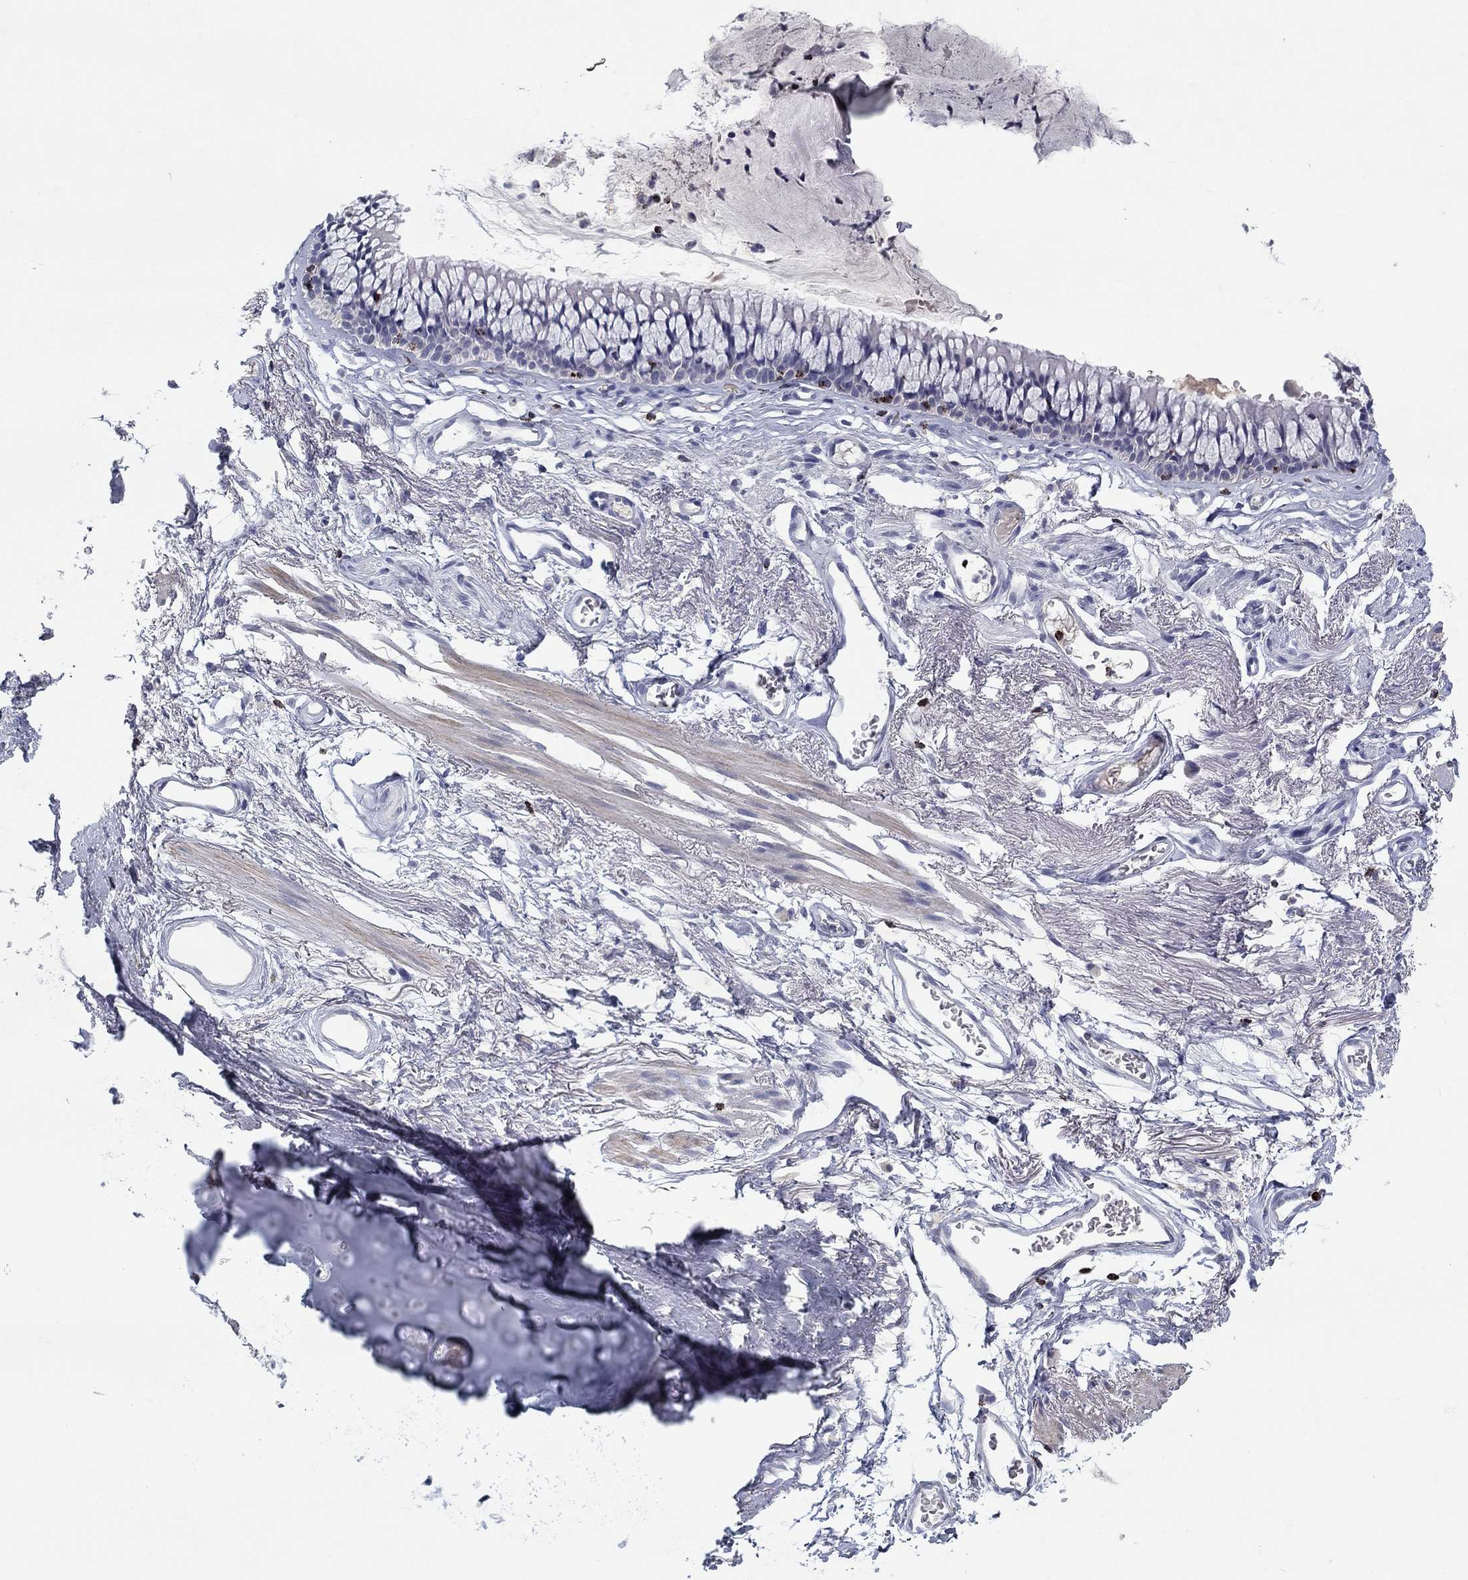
{"staining": {"intensity": "negative", "quantity": "none", "location": "none"}, "tissue": "adipose tissue", "cell_type": "Adipocytes", "image_type": "normal", "snomed": [{"axis": "morphology", "description": "Normal tissue, NOS"}, {"axis": "topography", "description": "Cartilage tissue"}, {"axis": "topography", "description": "Bronchus"}], "caption": "This micrograph is of normal adipose tissue stained with immunohistochemistry to label a protein in brown with the nuclei are counter-stained blue. There is no expression in adipocytes. (Brightfield microscopy of DAB (3,3'-diaminobenzidine) IHC at high magnification).", "gene": "GZMA", "patient": {"sex": "female", "age": 79}}